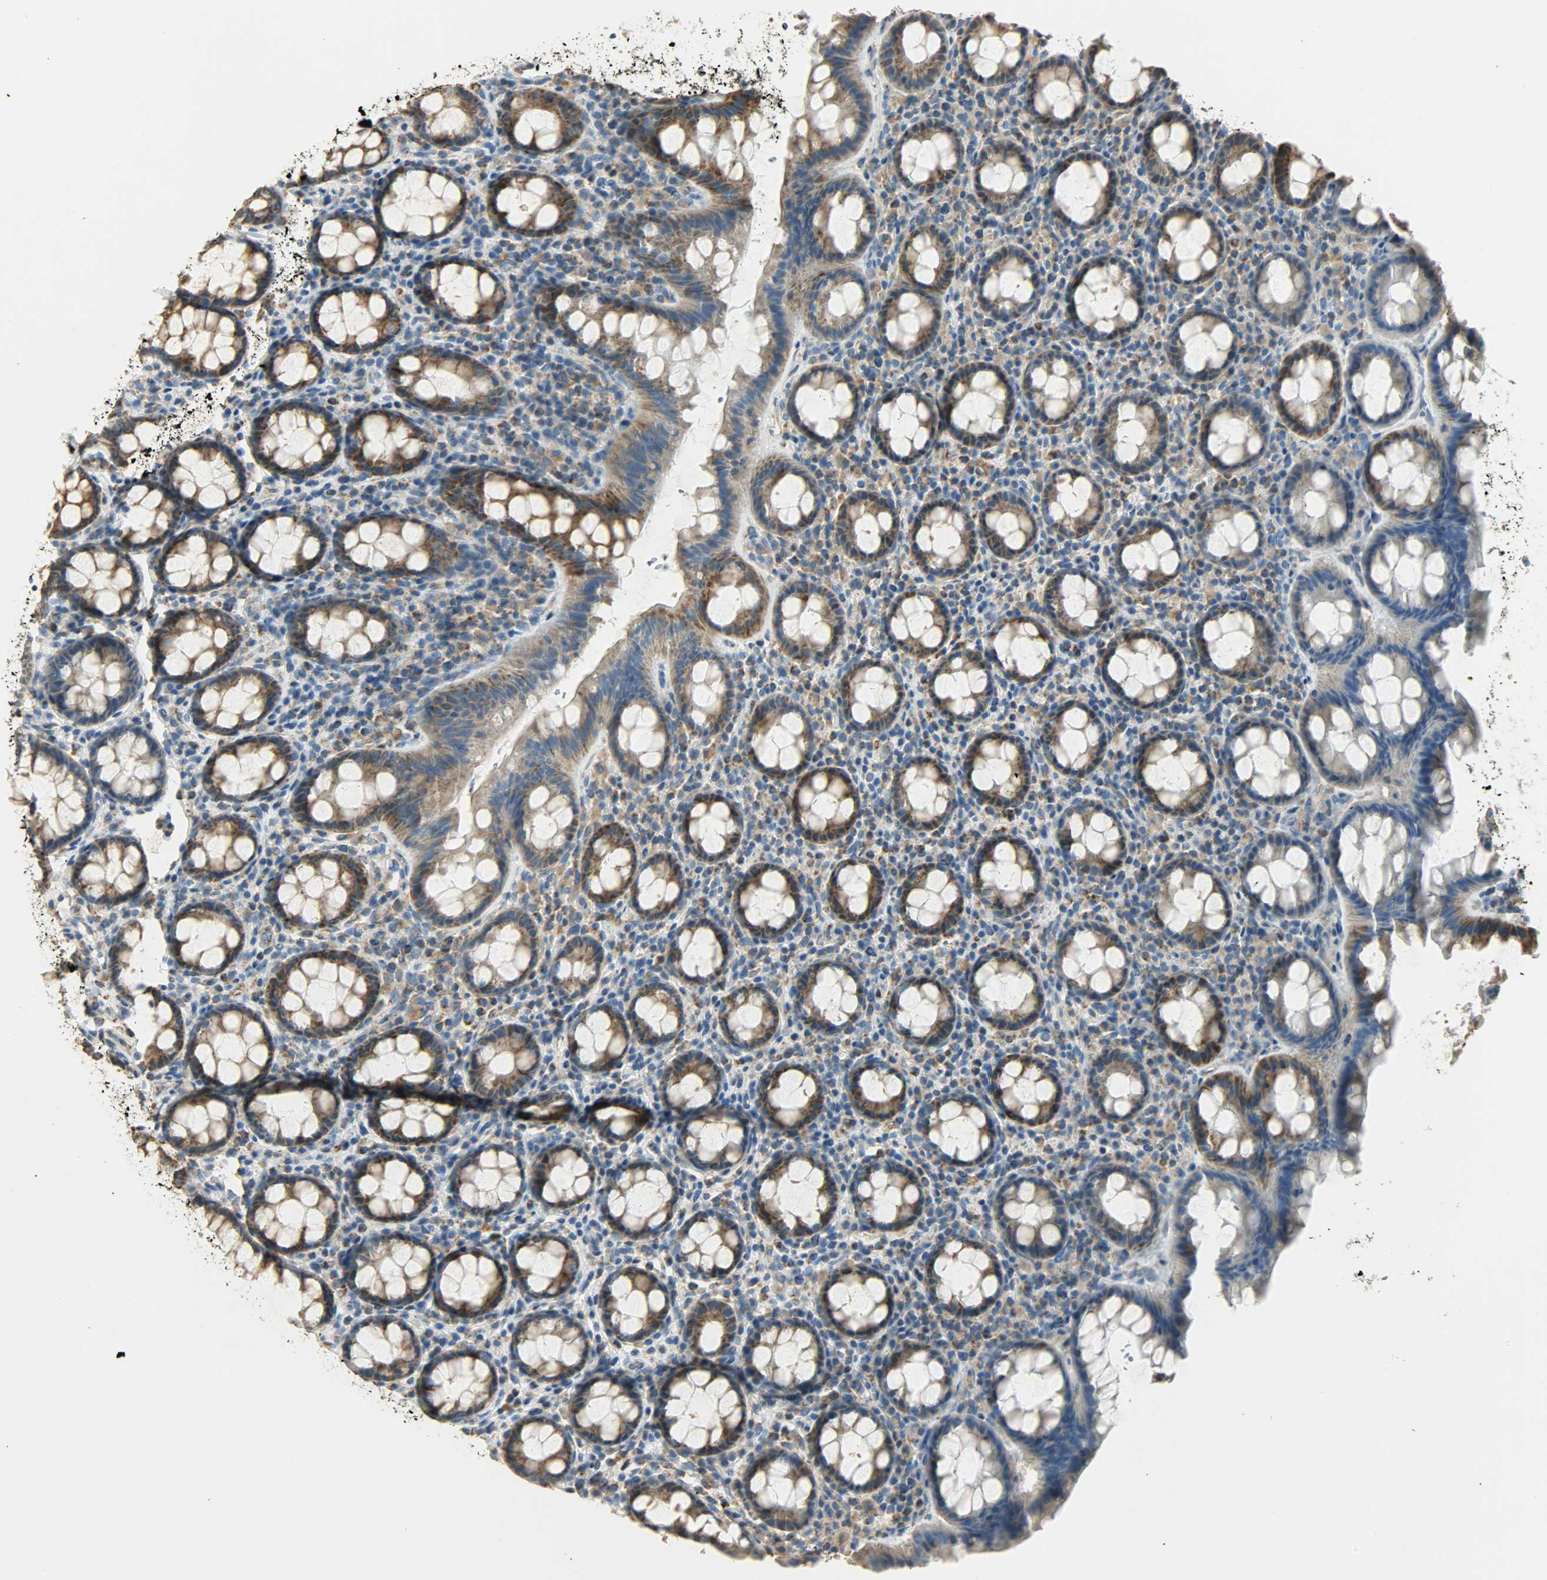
{"staining": {"intensity": "moderate", "quantity": ">75%", "location": "cytoplasmic/membranous"}, "tissue": "rectum", "cell_type": "Glandular cells", "image_type": "normal", "snomed": [{"axis": "morphology", "description": "Normal tissue, NOS"}, {"axis": "topography", "description": "Rectum"}], "caption": "Protein staining demonstrates moderate cytoplasmic/membranous staining in approximately >75% of glandular cells in unremarkable rectum. (brown staining indicates protein expression, while blue staining denotes nuclei).", "gene": "NNT", "patient": {"sex": "male", "age": 92}}